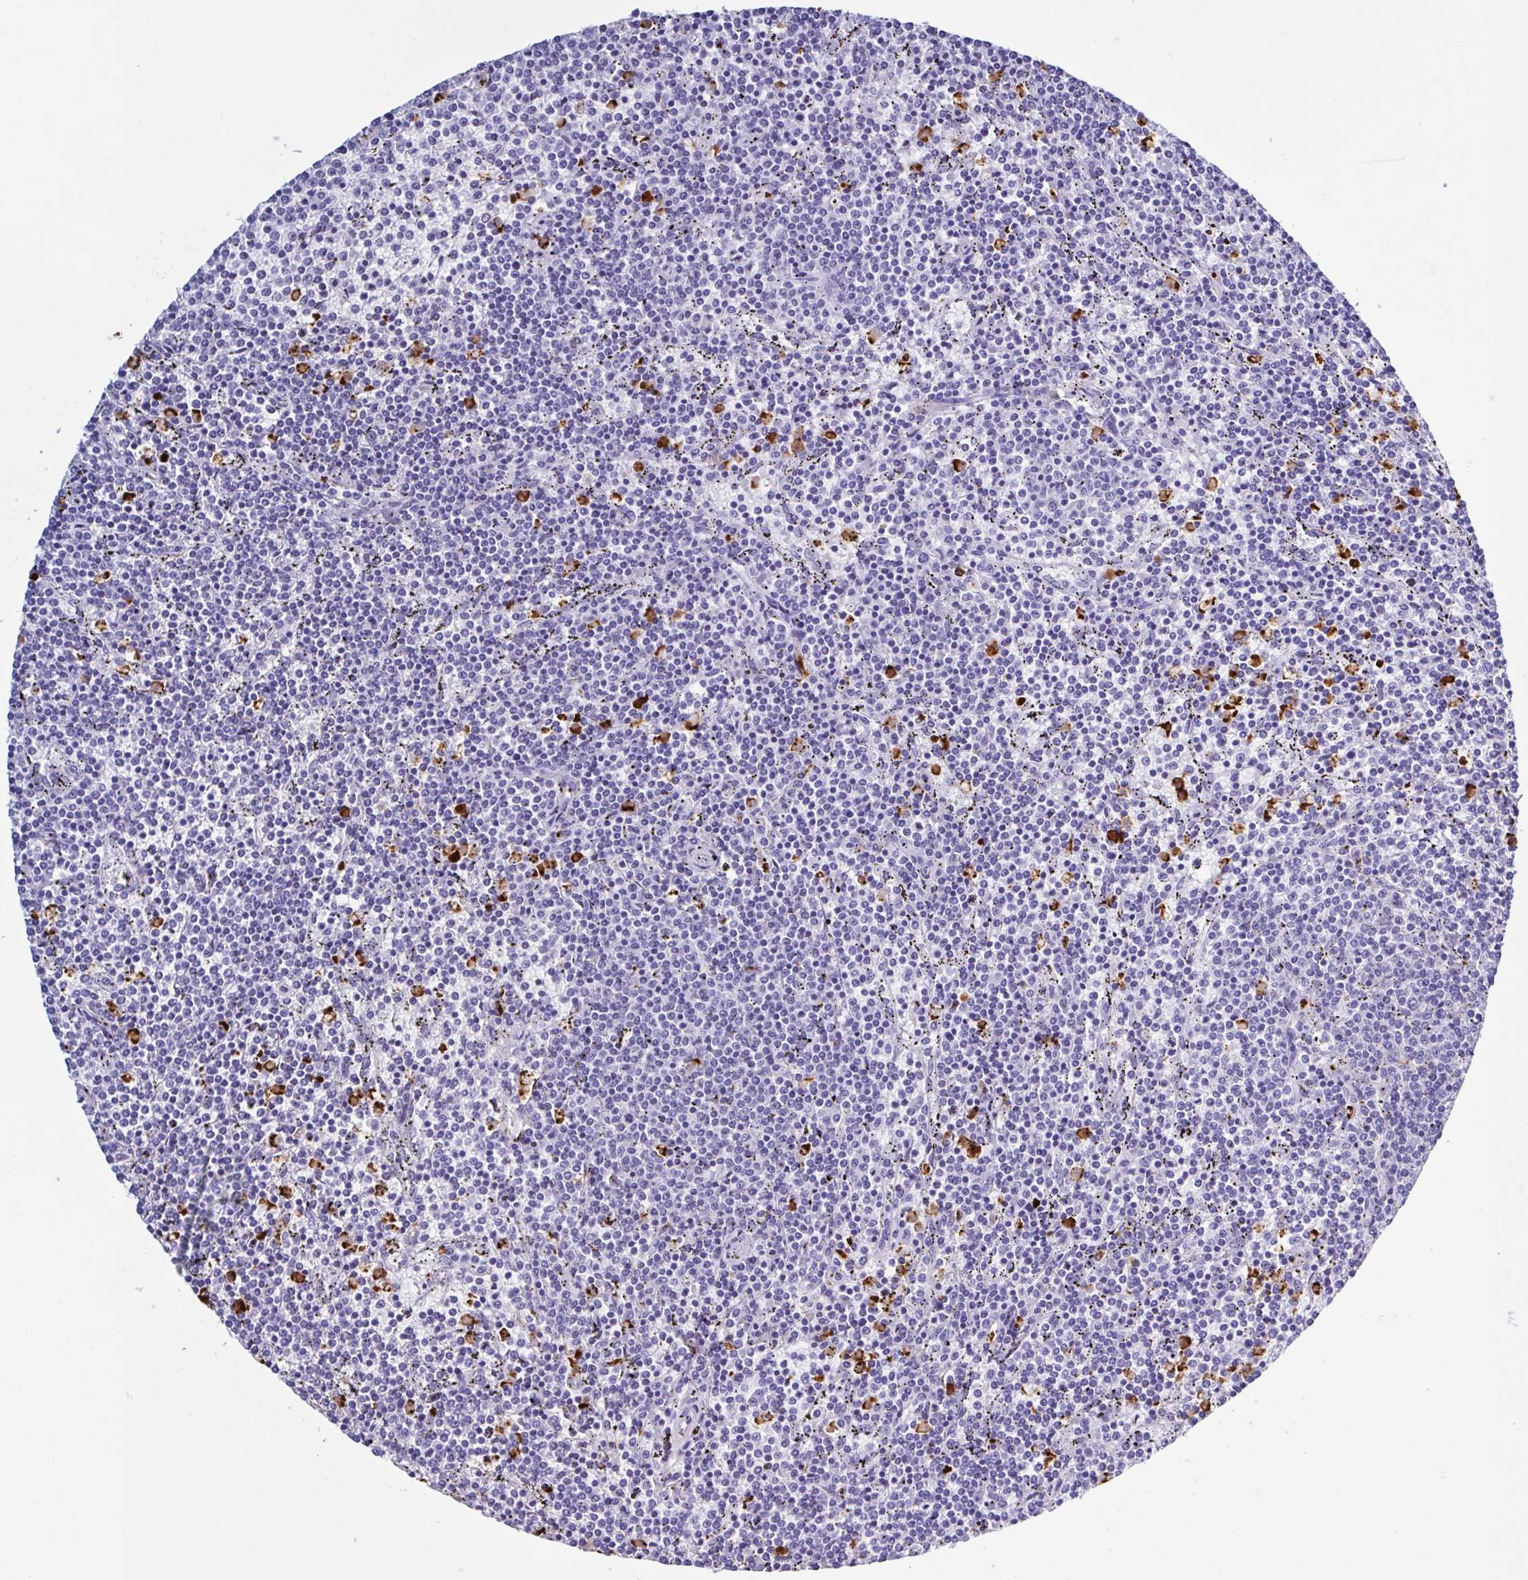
{"staining": {"intensity": "negative", "quantity": "none", "location": "none"}, "tissue": "lymphoma", "cell_type": "Tumor cells", "image_type": "cancer", "snomed": [{"axis": "morphology", "description": "Malignant lymphoma, non-Hodgkin's type, Low grade"}, {"axis": "topography", "description": "Spleen"}], "caption": "The immunohistochemistry micrograph has no significant staining in tumor cells of lymphoma tissue.", "gene": "LTF", "patient": {"sex": "female", "age": 50}}